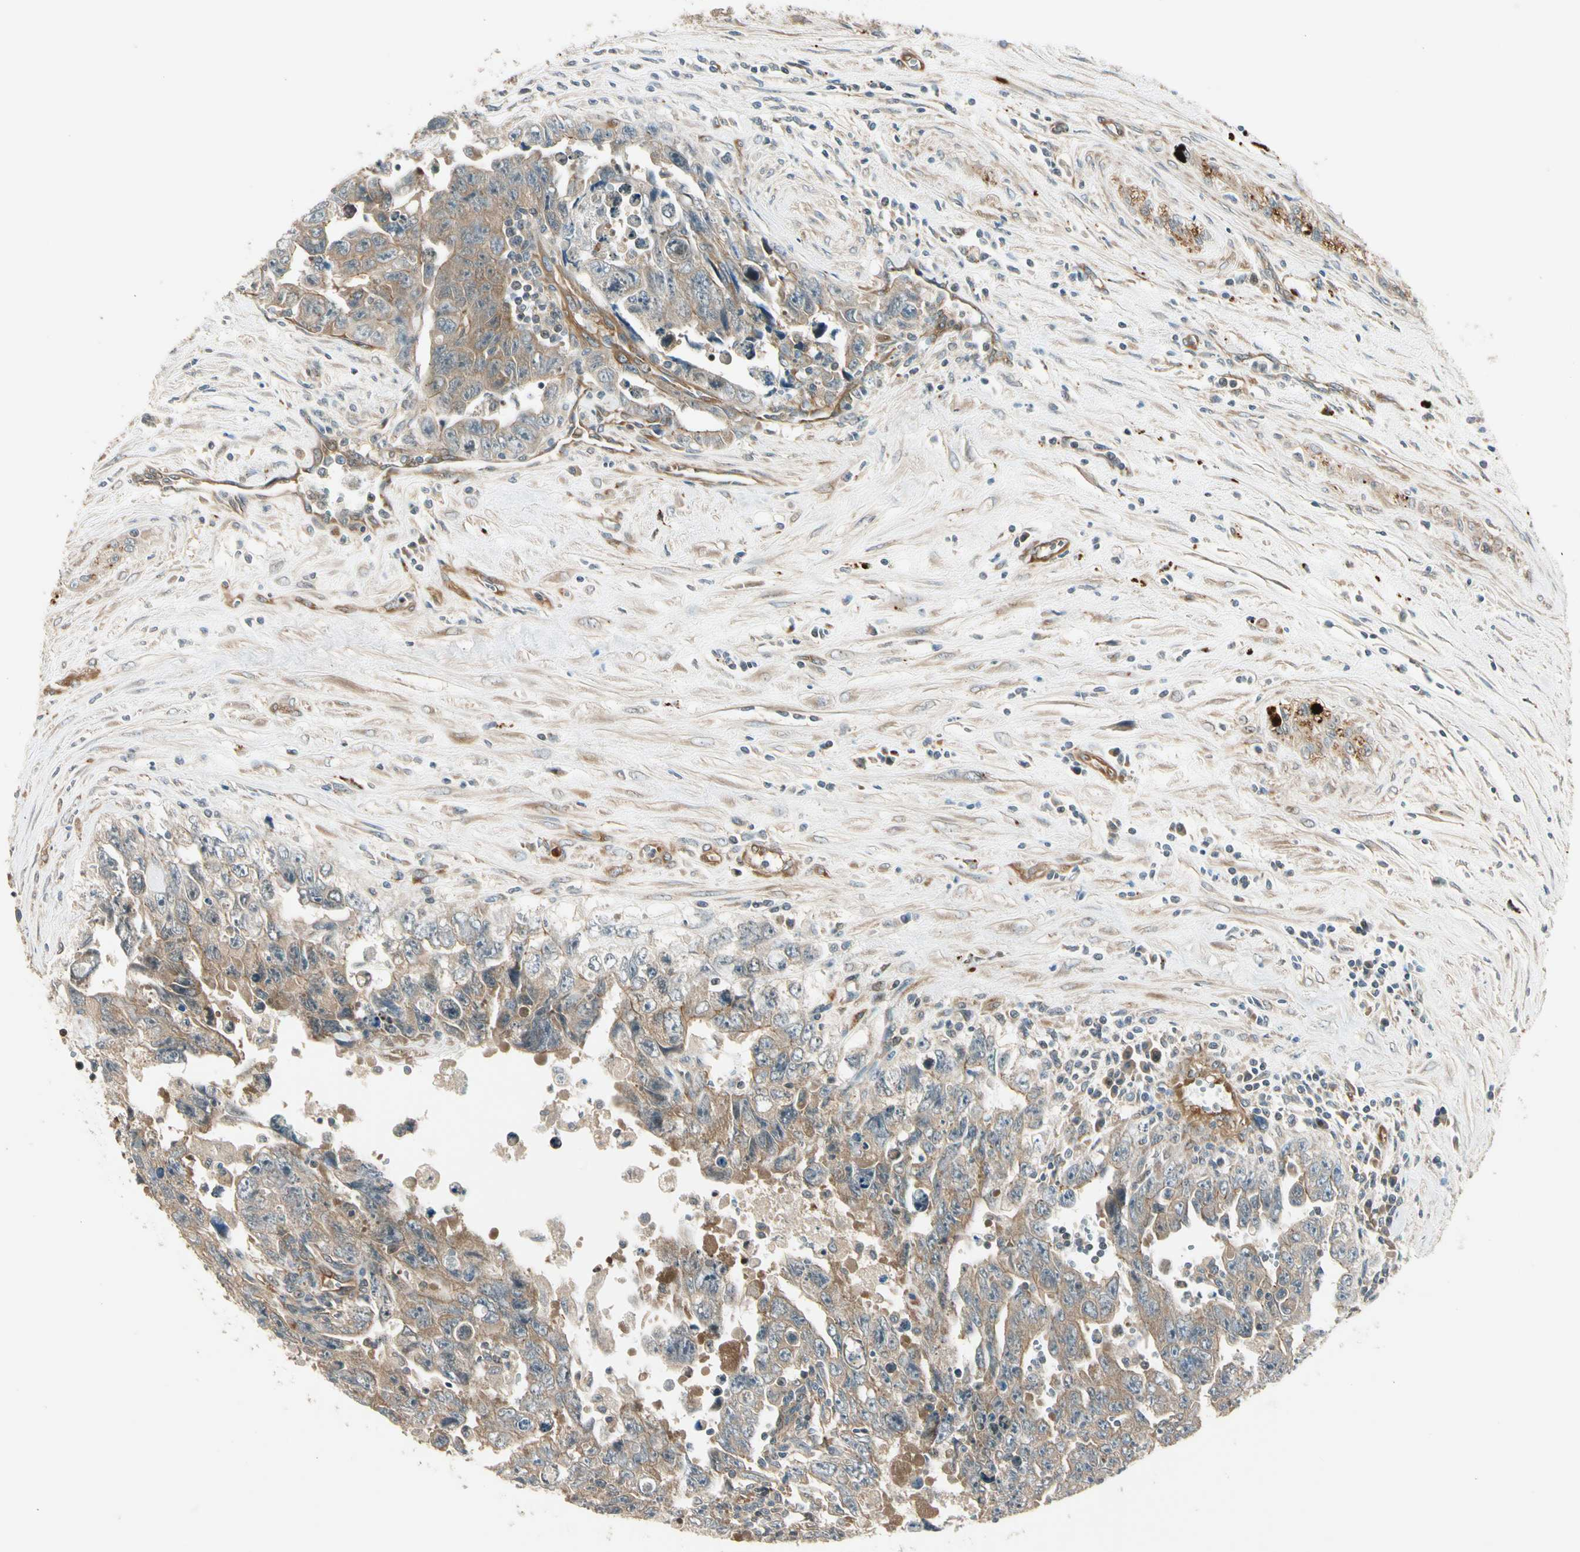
{"staining": {"intensity": "weak", "quantity": ">75%", "location": "cytoplasmic/membranous"}, "tissue": "testis cancer", "cell_type": "Tumor cells", "image_type": "cancer", "snomed": [{"axis": "morphology", "description": "Carcinoma, Embryonal, NOS"}, {"axis": "topography", "description": "Testis"}], "caption": "High-power microscopy captured an immunohistochemistry (IHC) micrograph of testis cancer (embryonal carcinoma), revealing weak cytoplasmic/membranous staining in approximately >75% of tumor cells.", "gene": "ROCK2", "patient": {"sex": "male", "age": 28}}